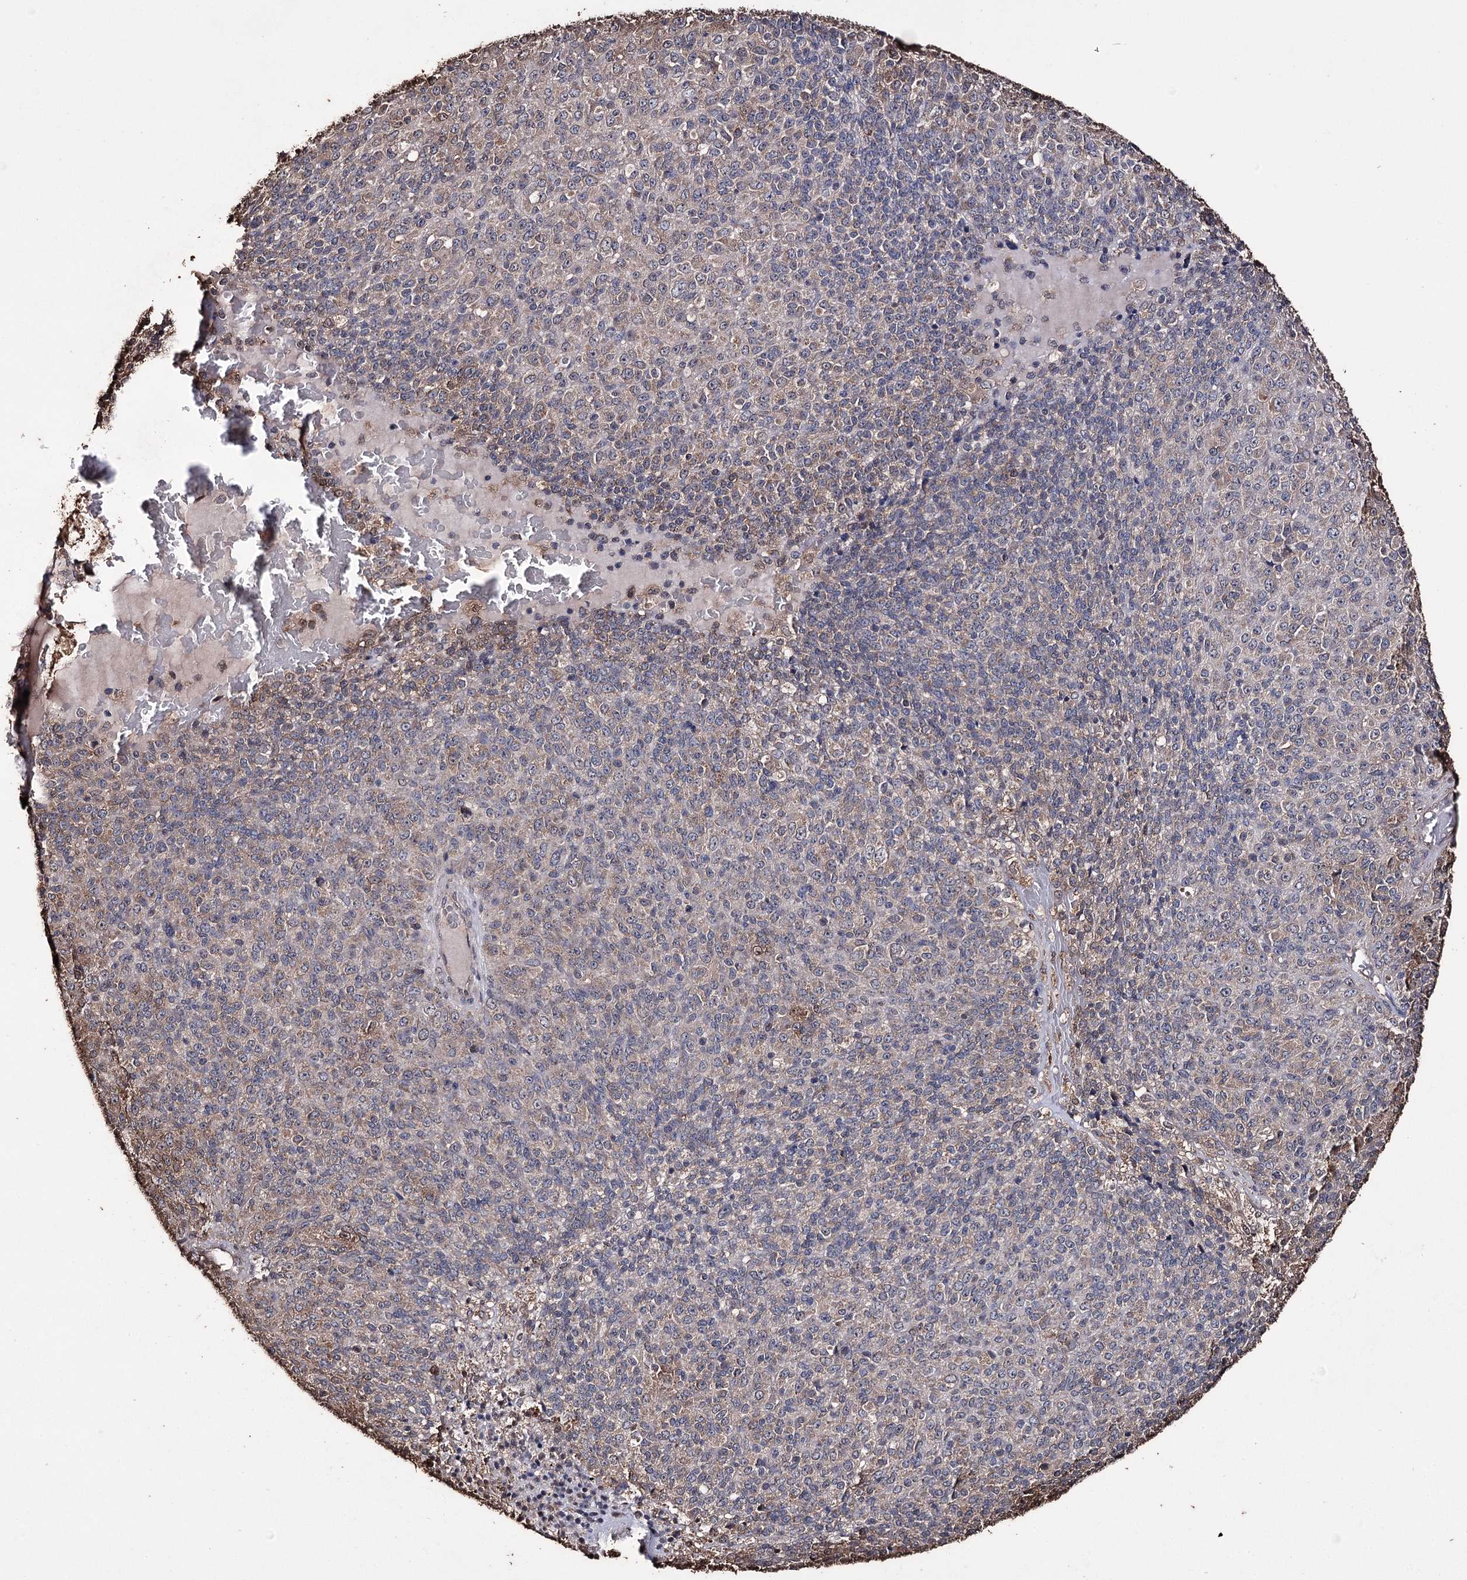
{"staining": {"intensity": "weak", "quantity": "<25%", "location": "cytoplasmic/membranous"}, "tissue": "melanoma", "cell_type": "Tumor cells", "image_type": "cancer", "snomed": [{"axis": "morphology", "description": "Malignant melanoma, Metastatic site"}, {"axis": "topography", "description": "Brain"}], "caption": "Protein analysis of melanoma shows no significant positivity in tumor cells. Nuclei are stained in blue.", "gene": "ZNF662", "patient": {"sex": "female", "age": 56}}